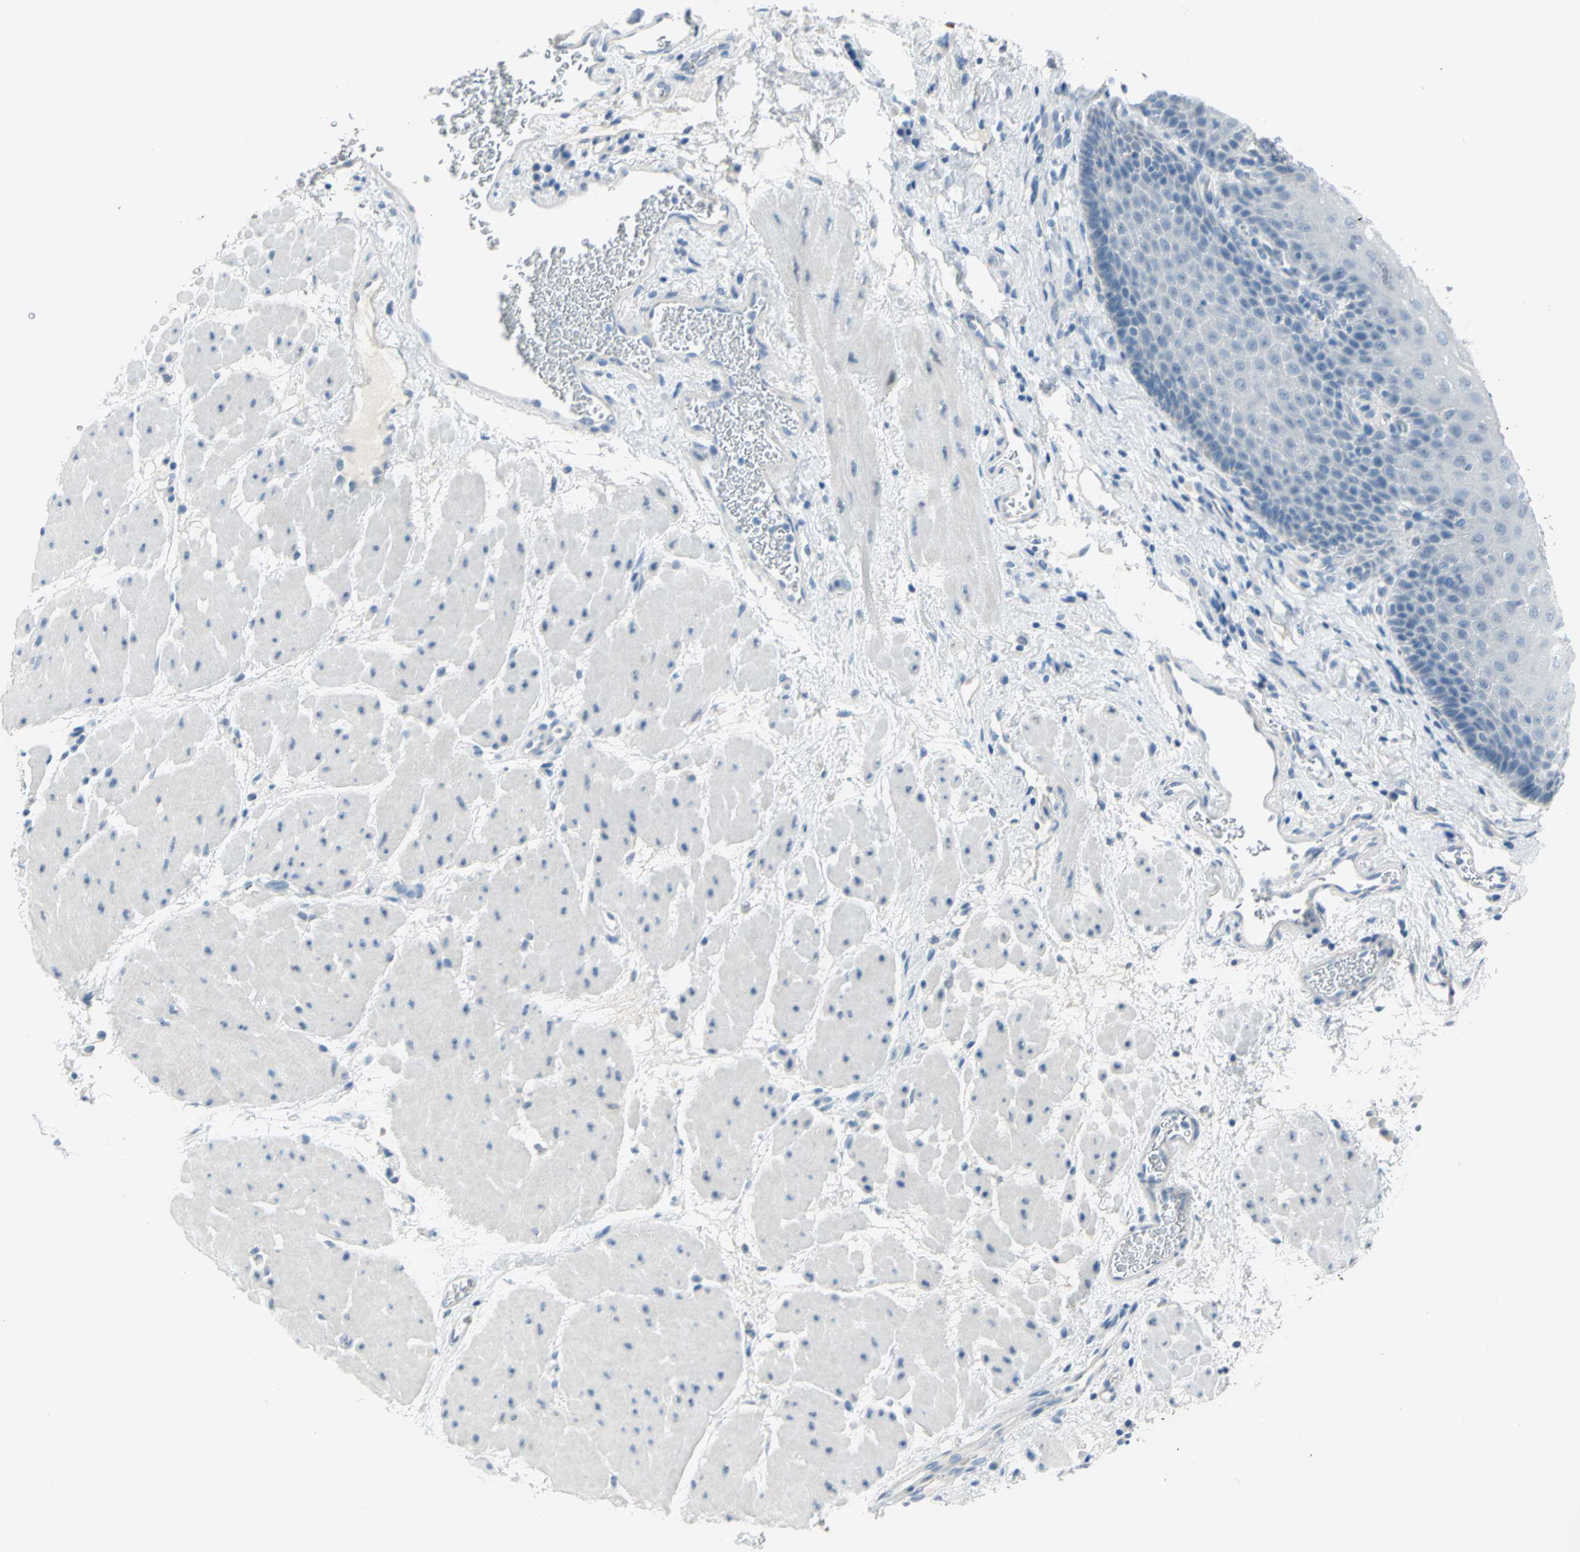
{"staining": {"intensity": "negative", "quantity": "none", "location": "none"}, "tissue": "esophagus", "cell_type": "Squamous epithelial cells", "image_type": "normal", "snomed": [{"axis": "morphology", "description": "Normal tissue, NOS"}, {"axis": "topography", "description": "Esophagus"}], "caption": "The photomicrograph reveals no staining of squamous epithelial cells in unremarkable esophagus.", "gene": "MUC4", "patient": {"sex": "male", "age": 48}}